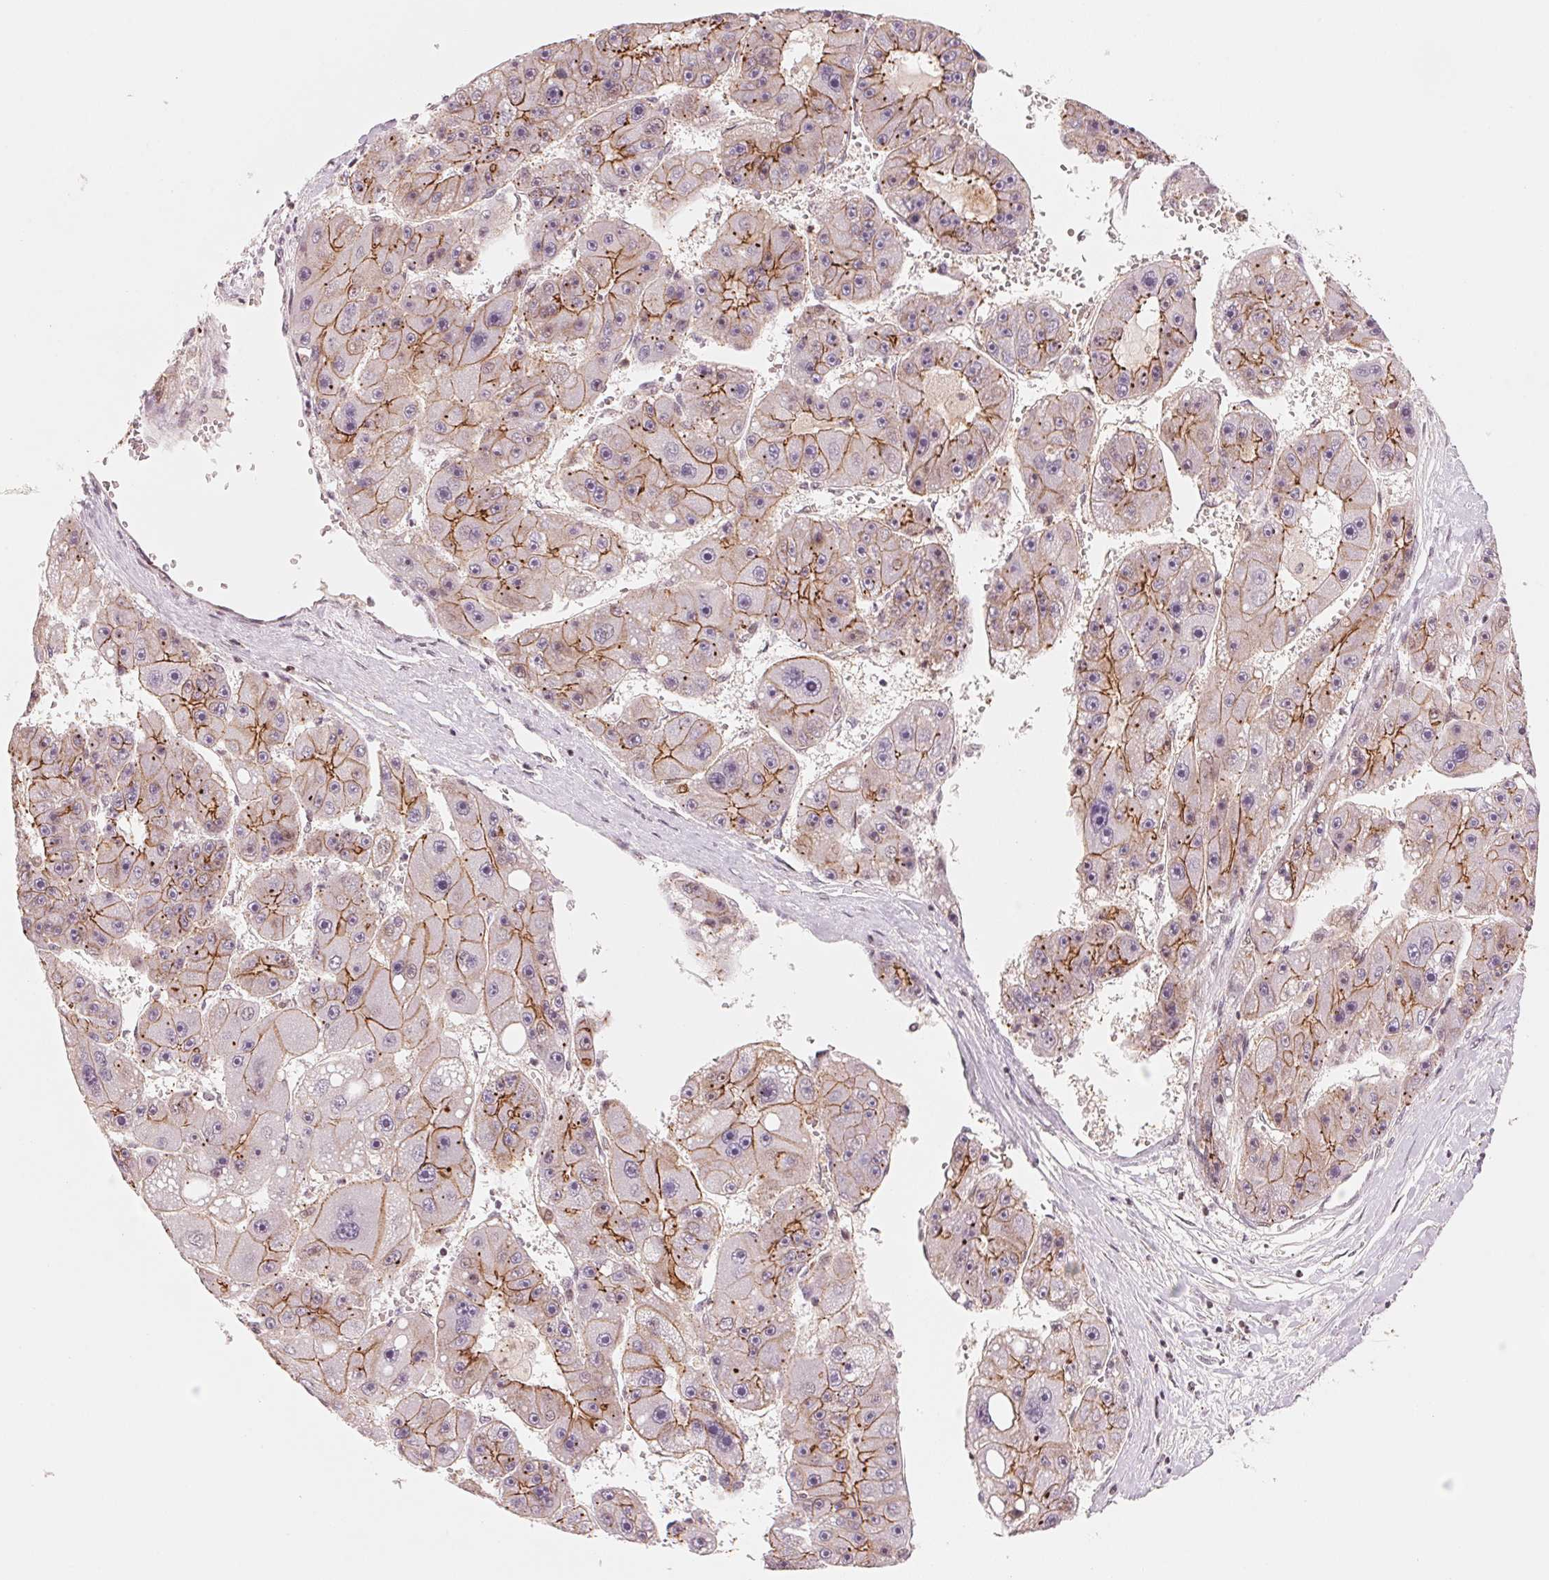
{"staining": {"intensity": "strong", "quantity": "25%-75%", "location": "cytoplasmic/membranous"}, "tissue": "liver cancer", "cell_type": "Tumor cells", "image_type": "cancer", "snomed": [{"axis": "morphology", "description": "Carcinoma, Hepatocellular, NOS"}, {"axis": "topography", "description": "Liver"}], "caption": "IHC image of liver hepatocellular carcinoma stained for a protein (brown), which exhibits high levels of strong cytoplasmic/membranous staining in about 25%-75% of tumor cells.", "gene": "SLC17A4", "patient": {"sex": "female", "age": 61}}